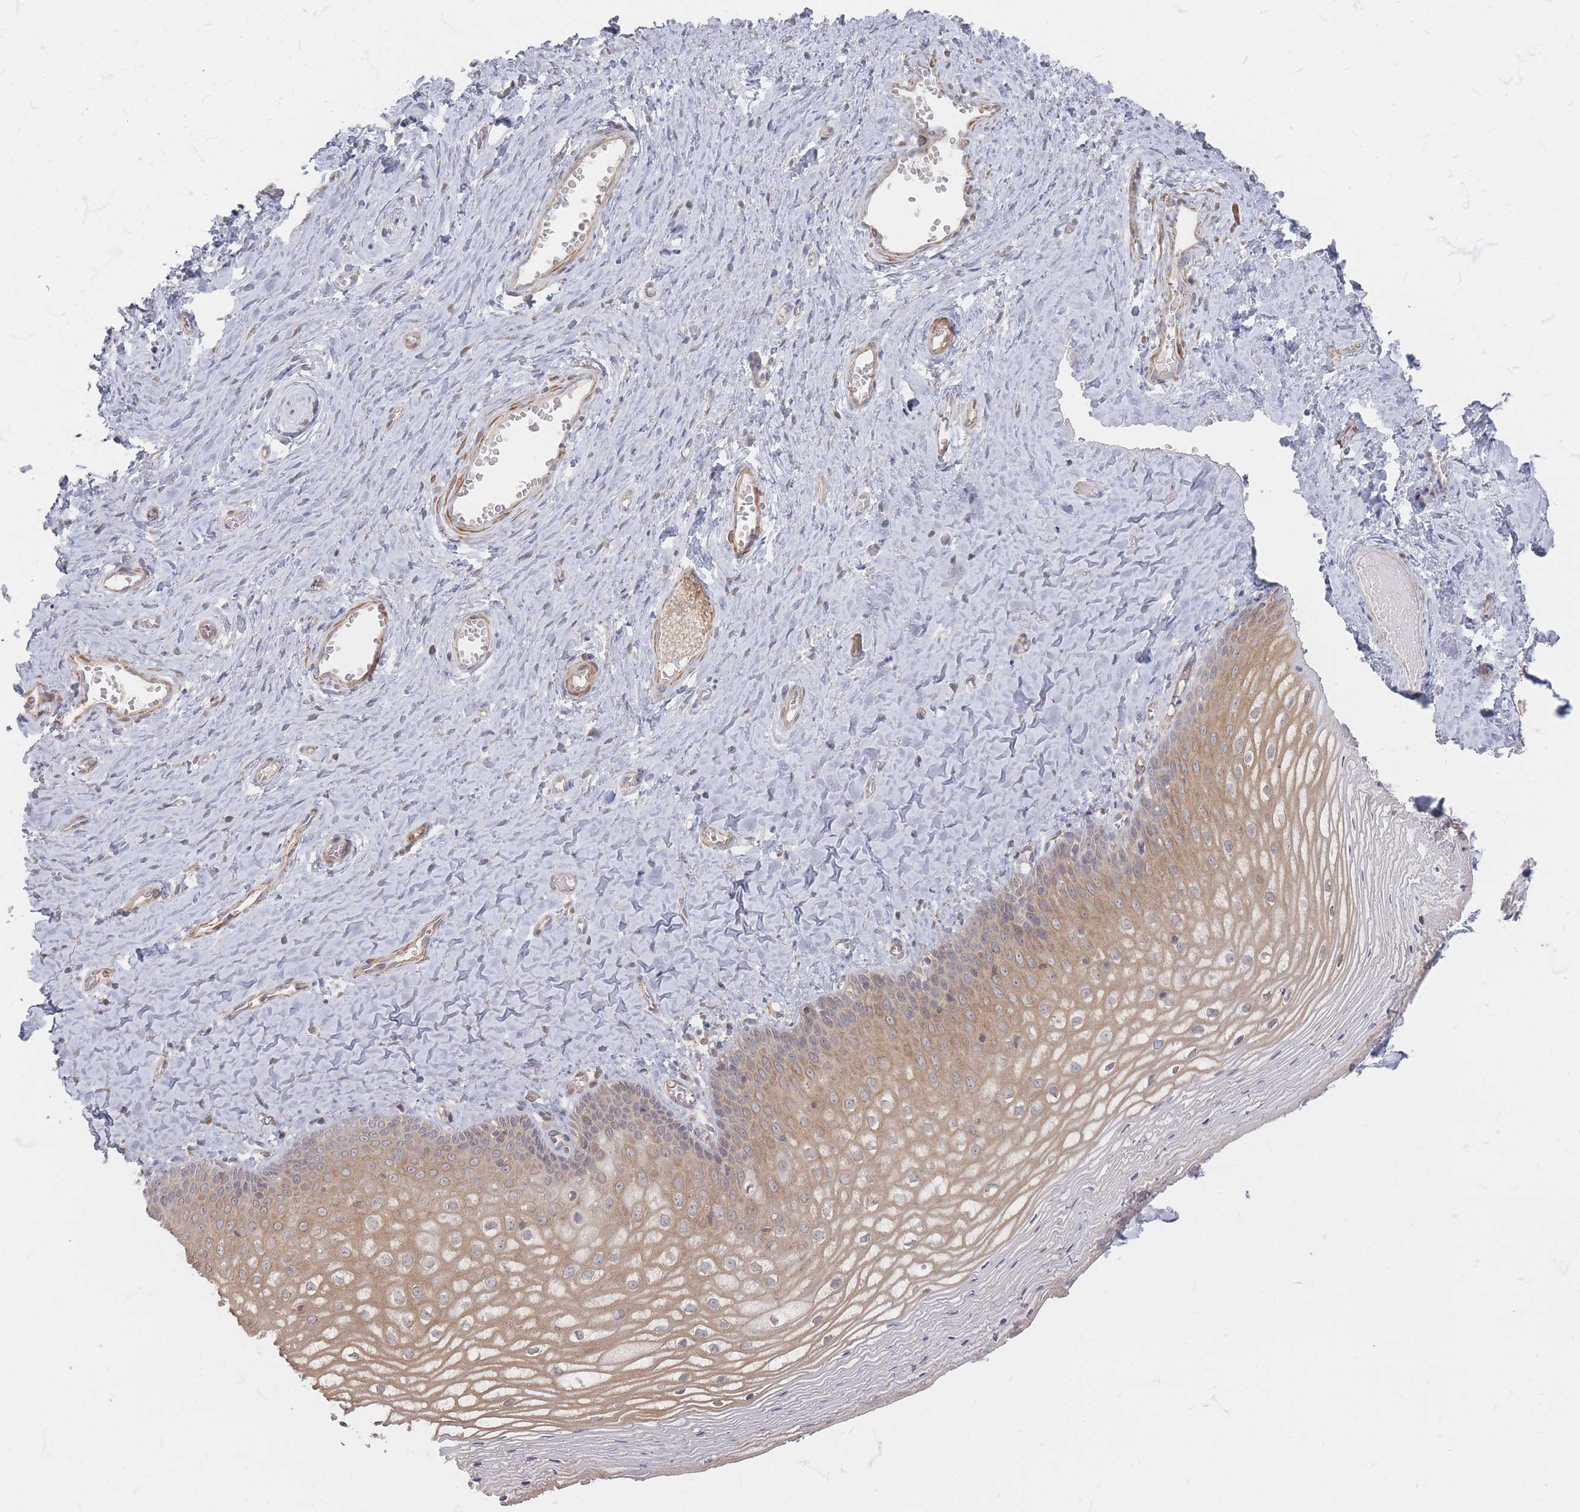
{"staining": {"intensity": "moderate", "quantity": ">75%", "location": "cytoplasmic/membranous"}, "tissue": "vagina", "cell_type": "Squamous epithelial cells", "image_type": "normal", "snomed": [{"axis": "morphology", "description": "Normal tissue, NOS"}, {"axis": "topography", "description": "Vagina"}], "caption": "Protein staining exhibits moderate cytoplasmic/membranous staining in about >75% of squamous epithelial cells in normal vagina. The staining is performed using DAB (3,3'-diaminobenzidine) brown chromogen to label protein expression. The nuclei are counter-stained blue using hematoxylin.", "gene": "GLE1", "patient": {"sex": "female", "age": 65}}